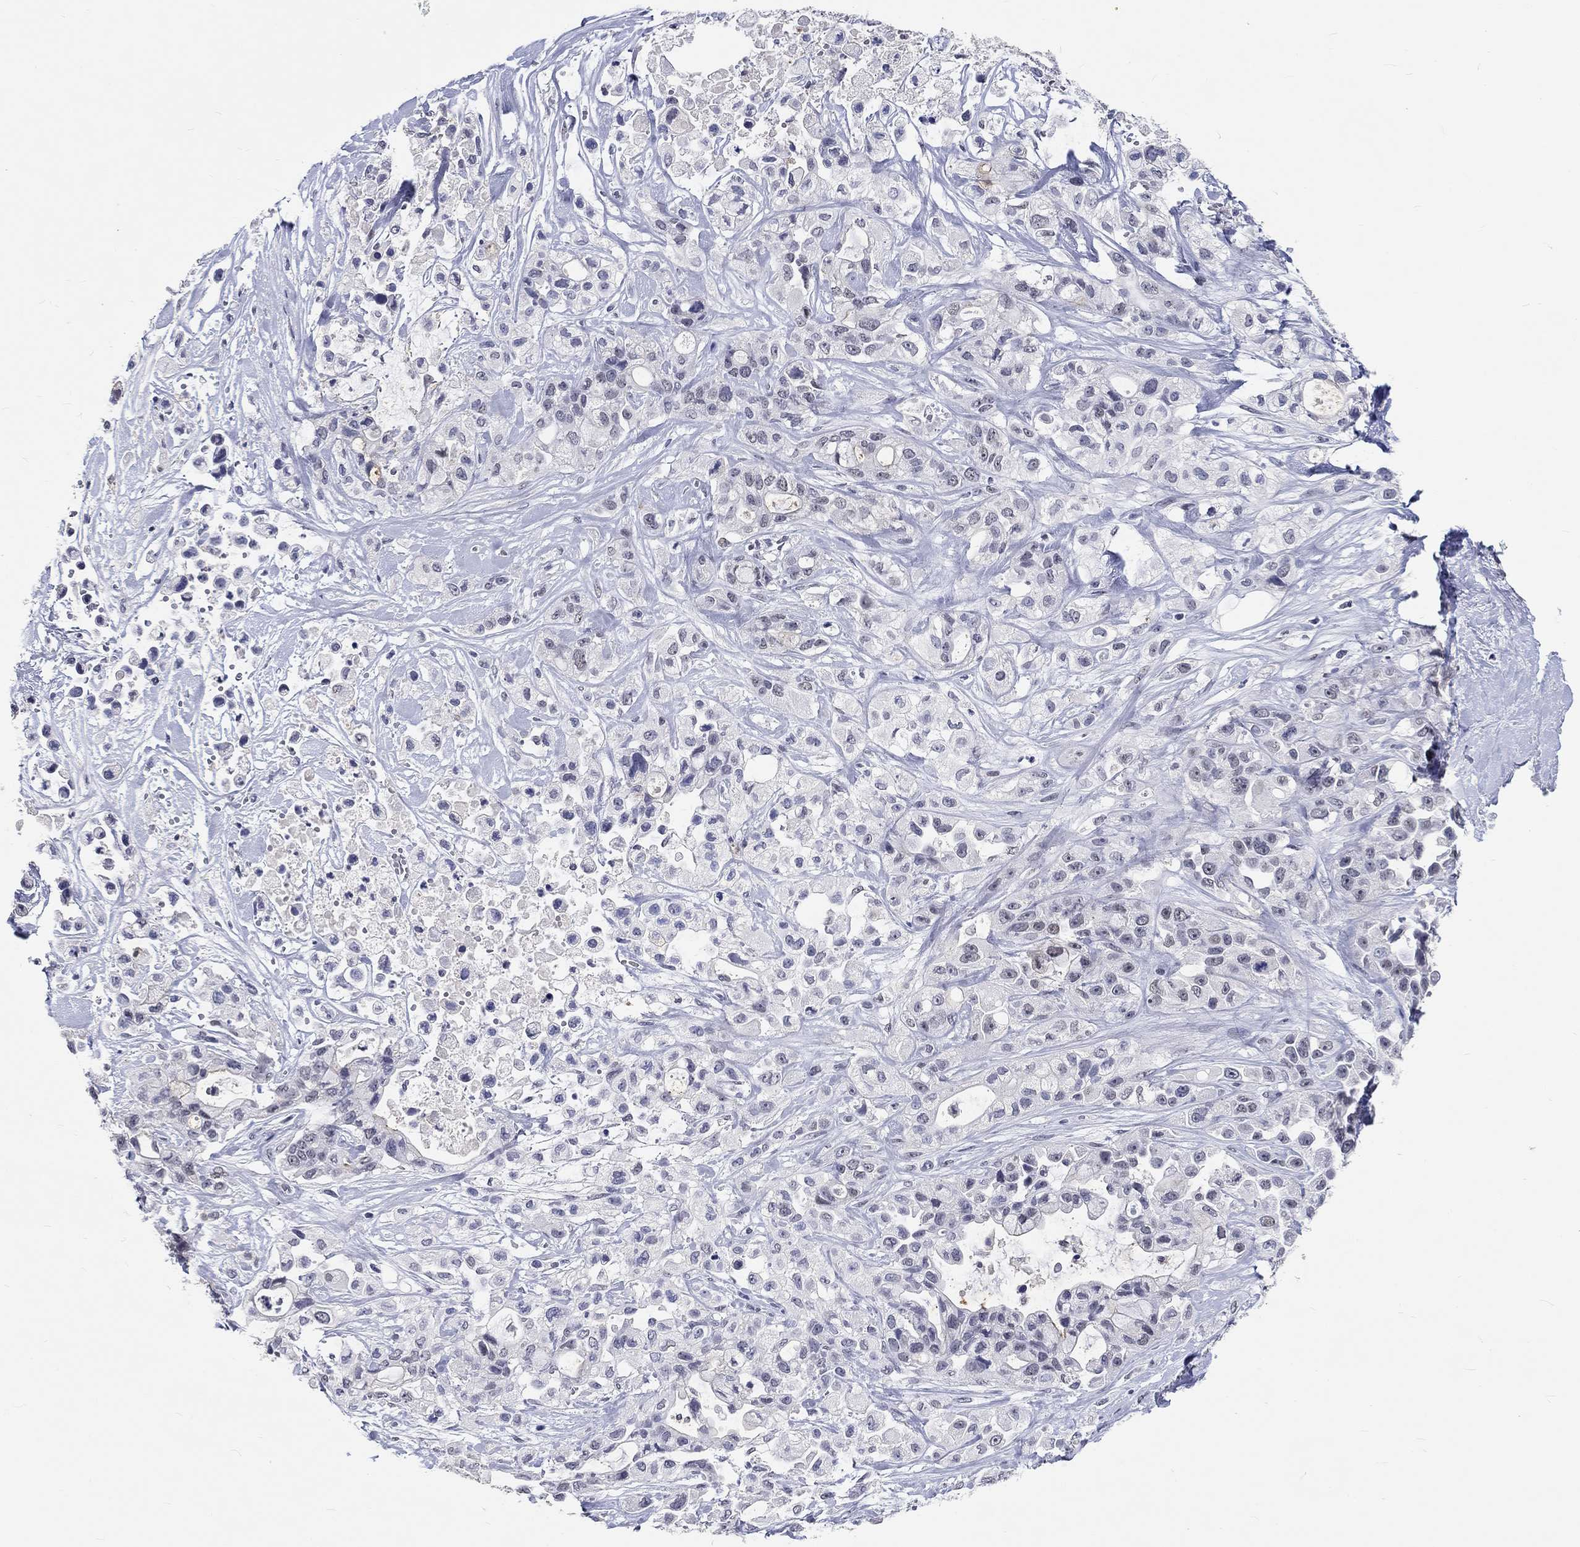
{"staining": {"intensity": "negative", "quantity": "none", "location": "none"}, "tissue": "pancreatic cancer", "cell_type": "Tumor cells", "image_type": "cancer", "snomed": [{"axis": "morphology", "description": "Adenocarcinoma, NOS"}, {"axis": "topography", "description": "Pancreas"}], "caption": "Immunohistochemical staining of pancreatic adenocarcinoma displays no significant positivity in tumor cells. (Stains: DAB IHC with hematoxylin counter stain, Microscopy: brightfield microscopy at high magnification).", "gene": "GRIN1", "patient": {"sex": "male", "age": 44}}